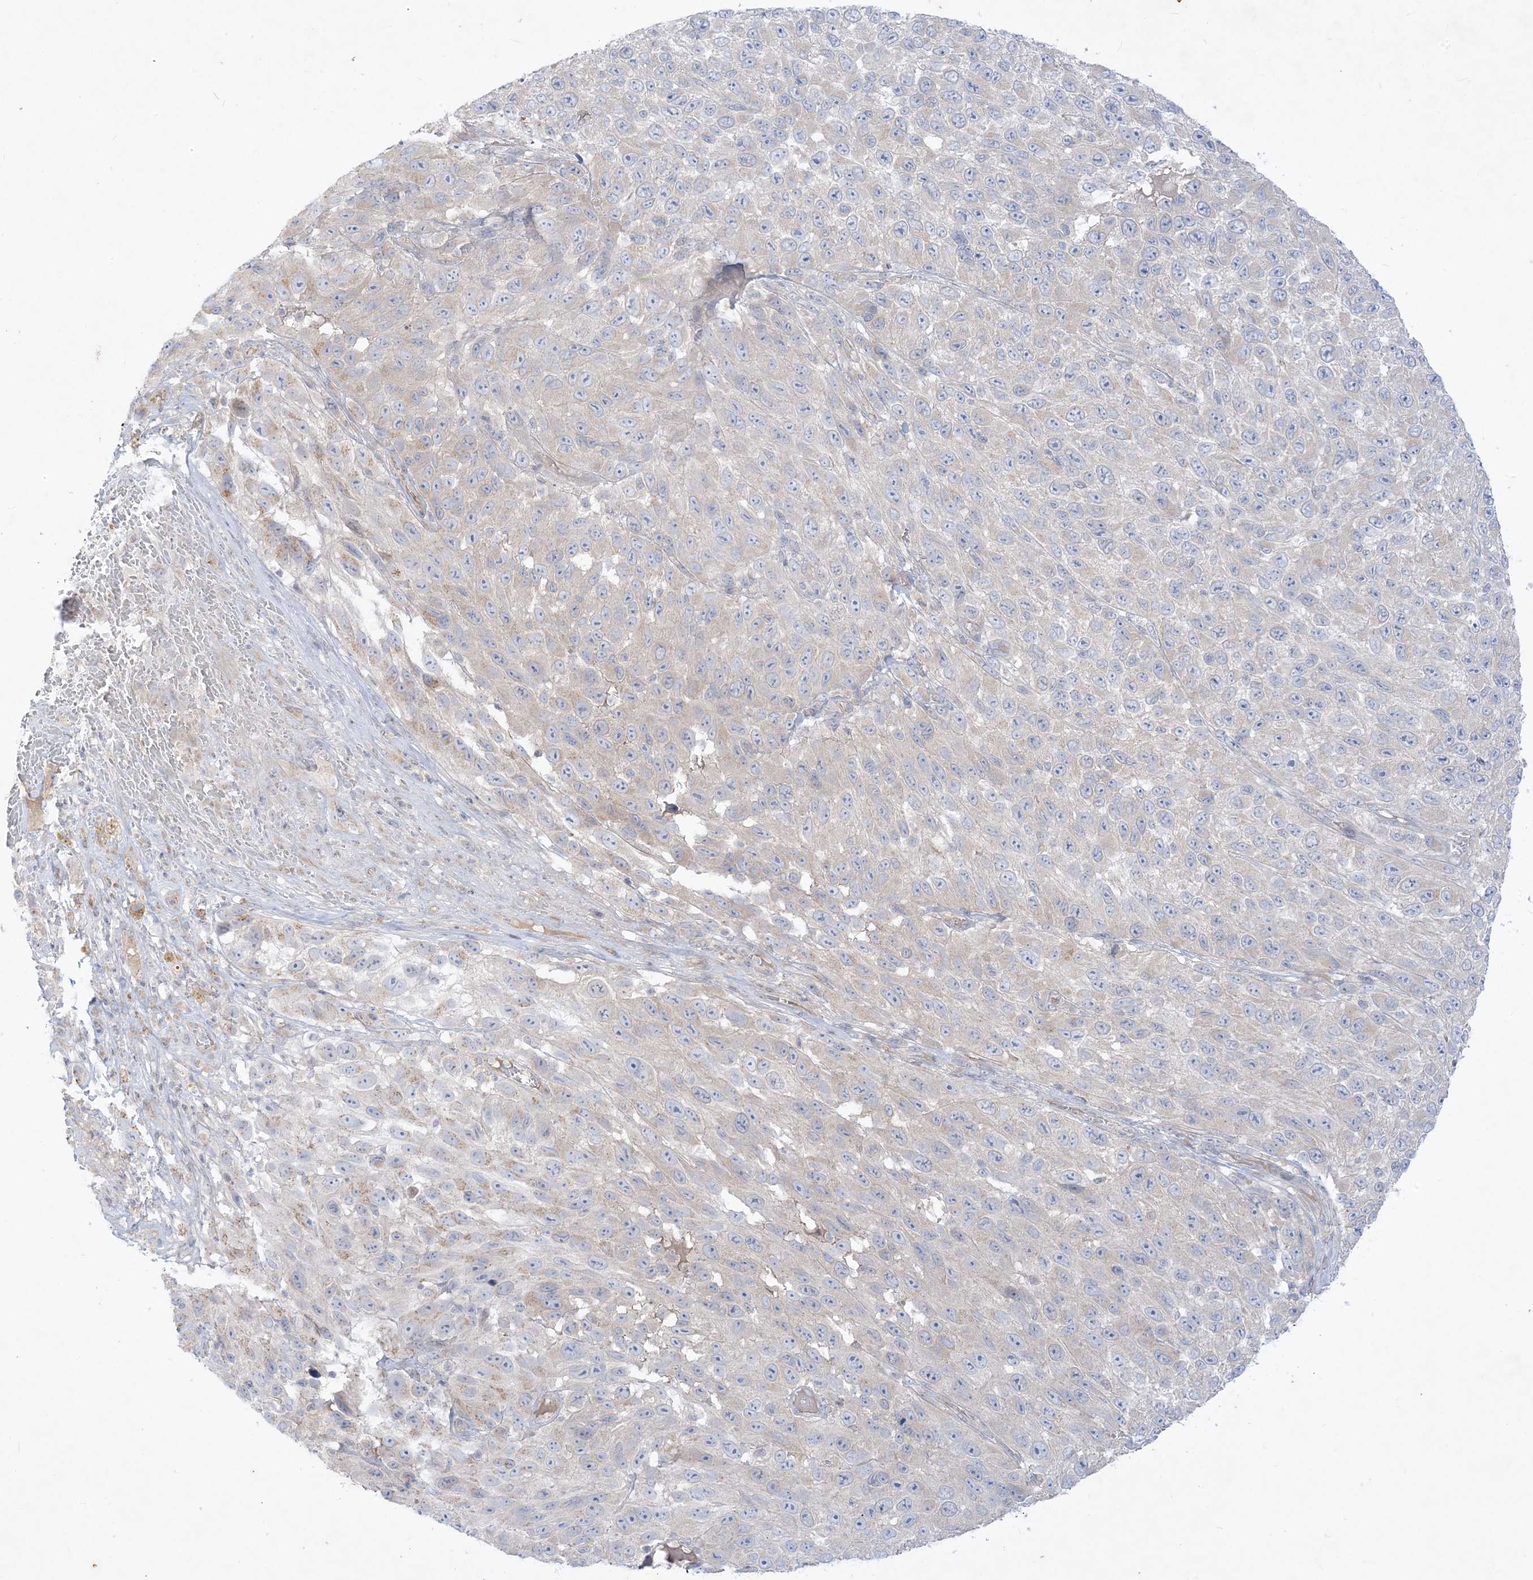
{"staining": {"intensity": "negative", "quantity": "none", "location": "none"}, "tissue": "melanoma", "cell_type": "Tumor cells", "image_type": "cancer", "snomed": [{"axis": "morphology", "description": "Malignant melanoma, NOS"}, {"axis": "topography", "description": "Skin"}], "caption": "There is no significant staining in tumor cells of melanoma. Brightfield microscopy of immunohistochemistry stained with DAB (3,3'-diaminobenzidine) (brown) and hematoxylin (blue), captured at high magnification.", "gene": "PLEKHA3", "patient": {"sex": "female", "age": 96}}